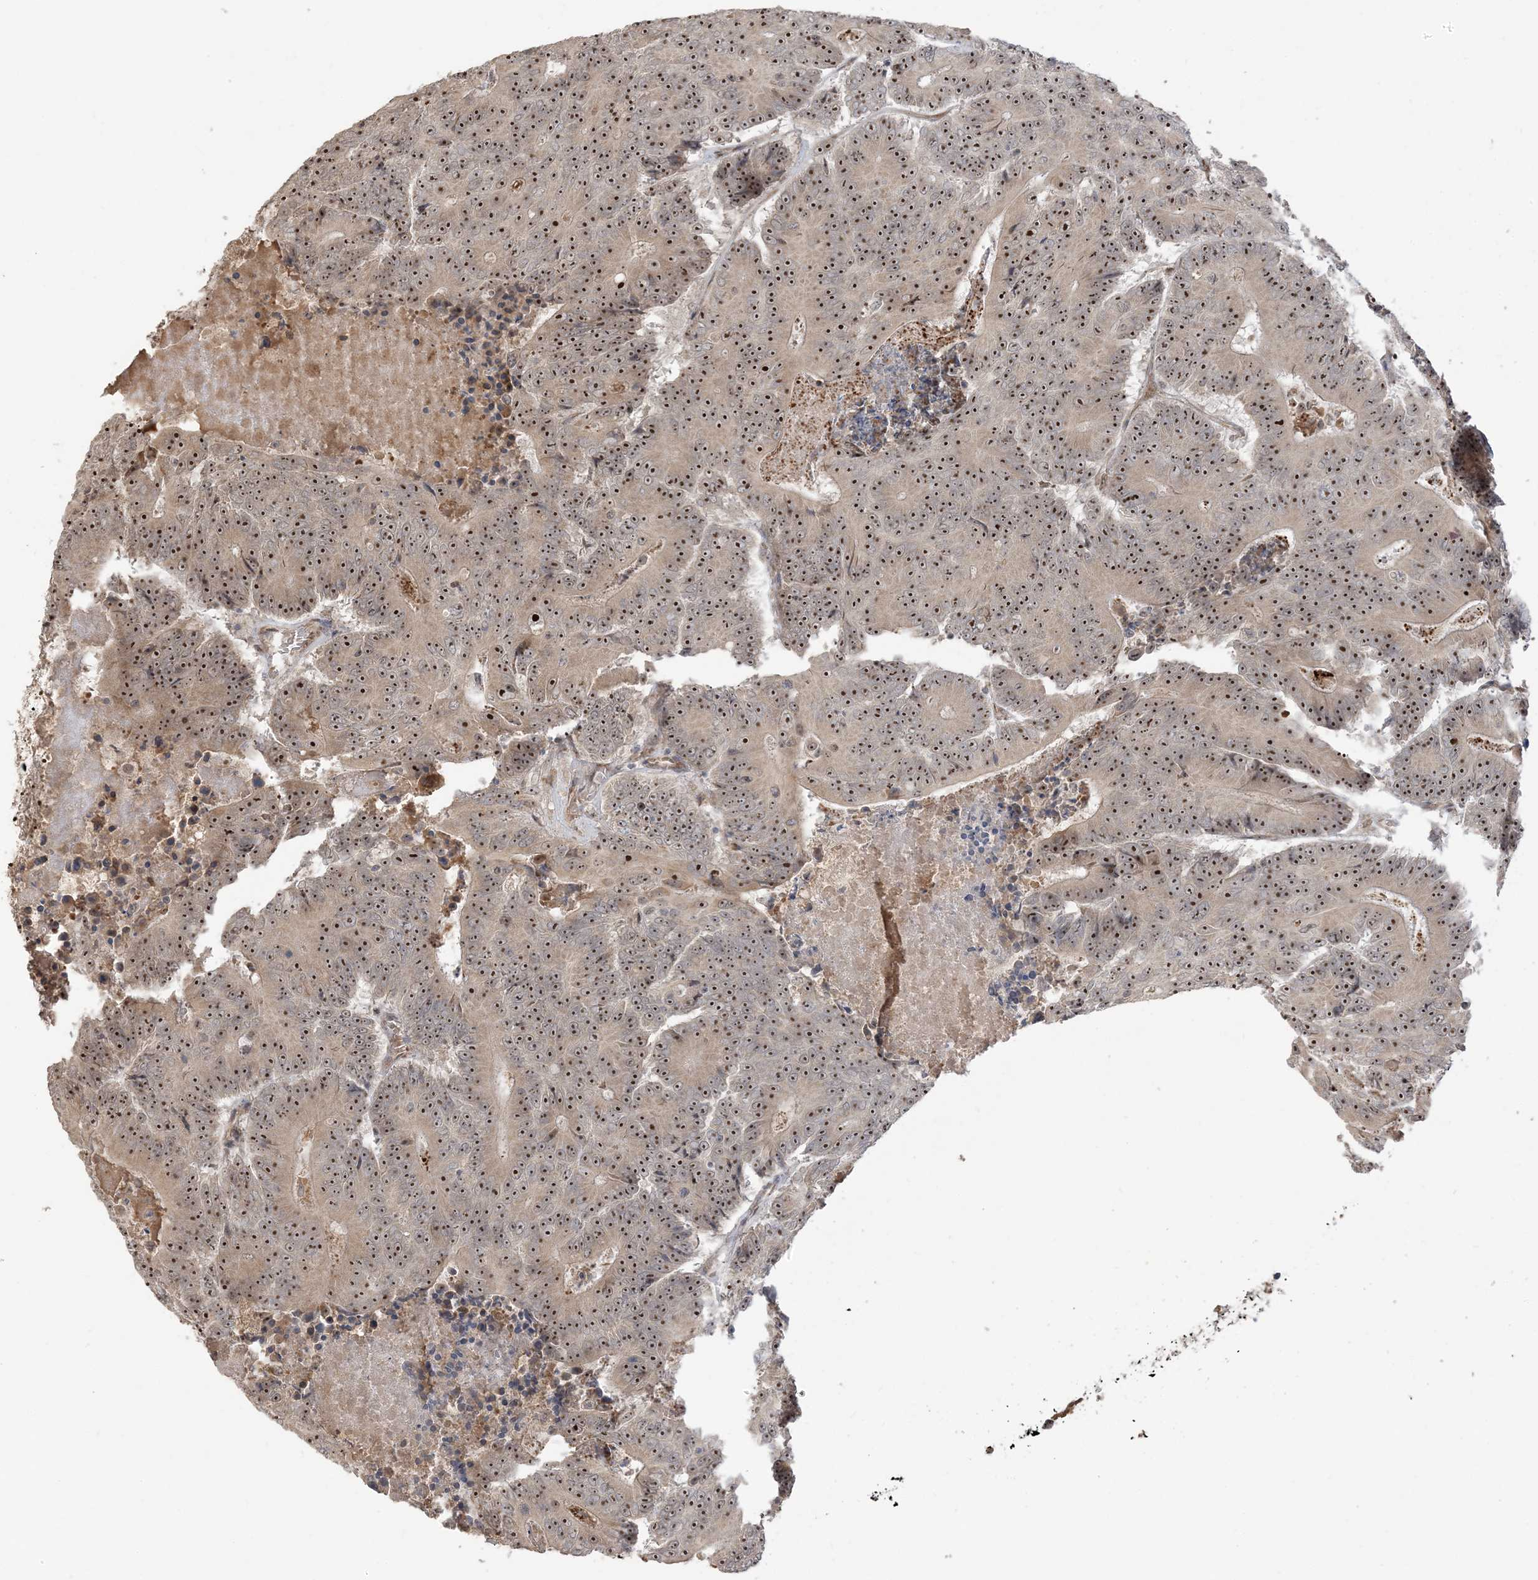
{"staining": {"intensity": "strong", "quantity": ">75%", "location": "nuclear"}, "tissue": "colorectal cancer", "cell_type": "Tumor cells", "image_type": "cancer", "snomed": [{"axis": "morphology", "description": "Adenocarcinoma, NOS"}, {"axis": "topography", "description": "Colon"}], "caption": "IHC photomicrograph of colorectal cancer (adenocarcinoma) stained for a protein (brown), which shows high levels of strong nuclear expression in about >75% of tumor cells.", "gene": "ECM2", "patient": {"sex": "male", "age": 83}}